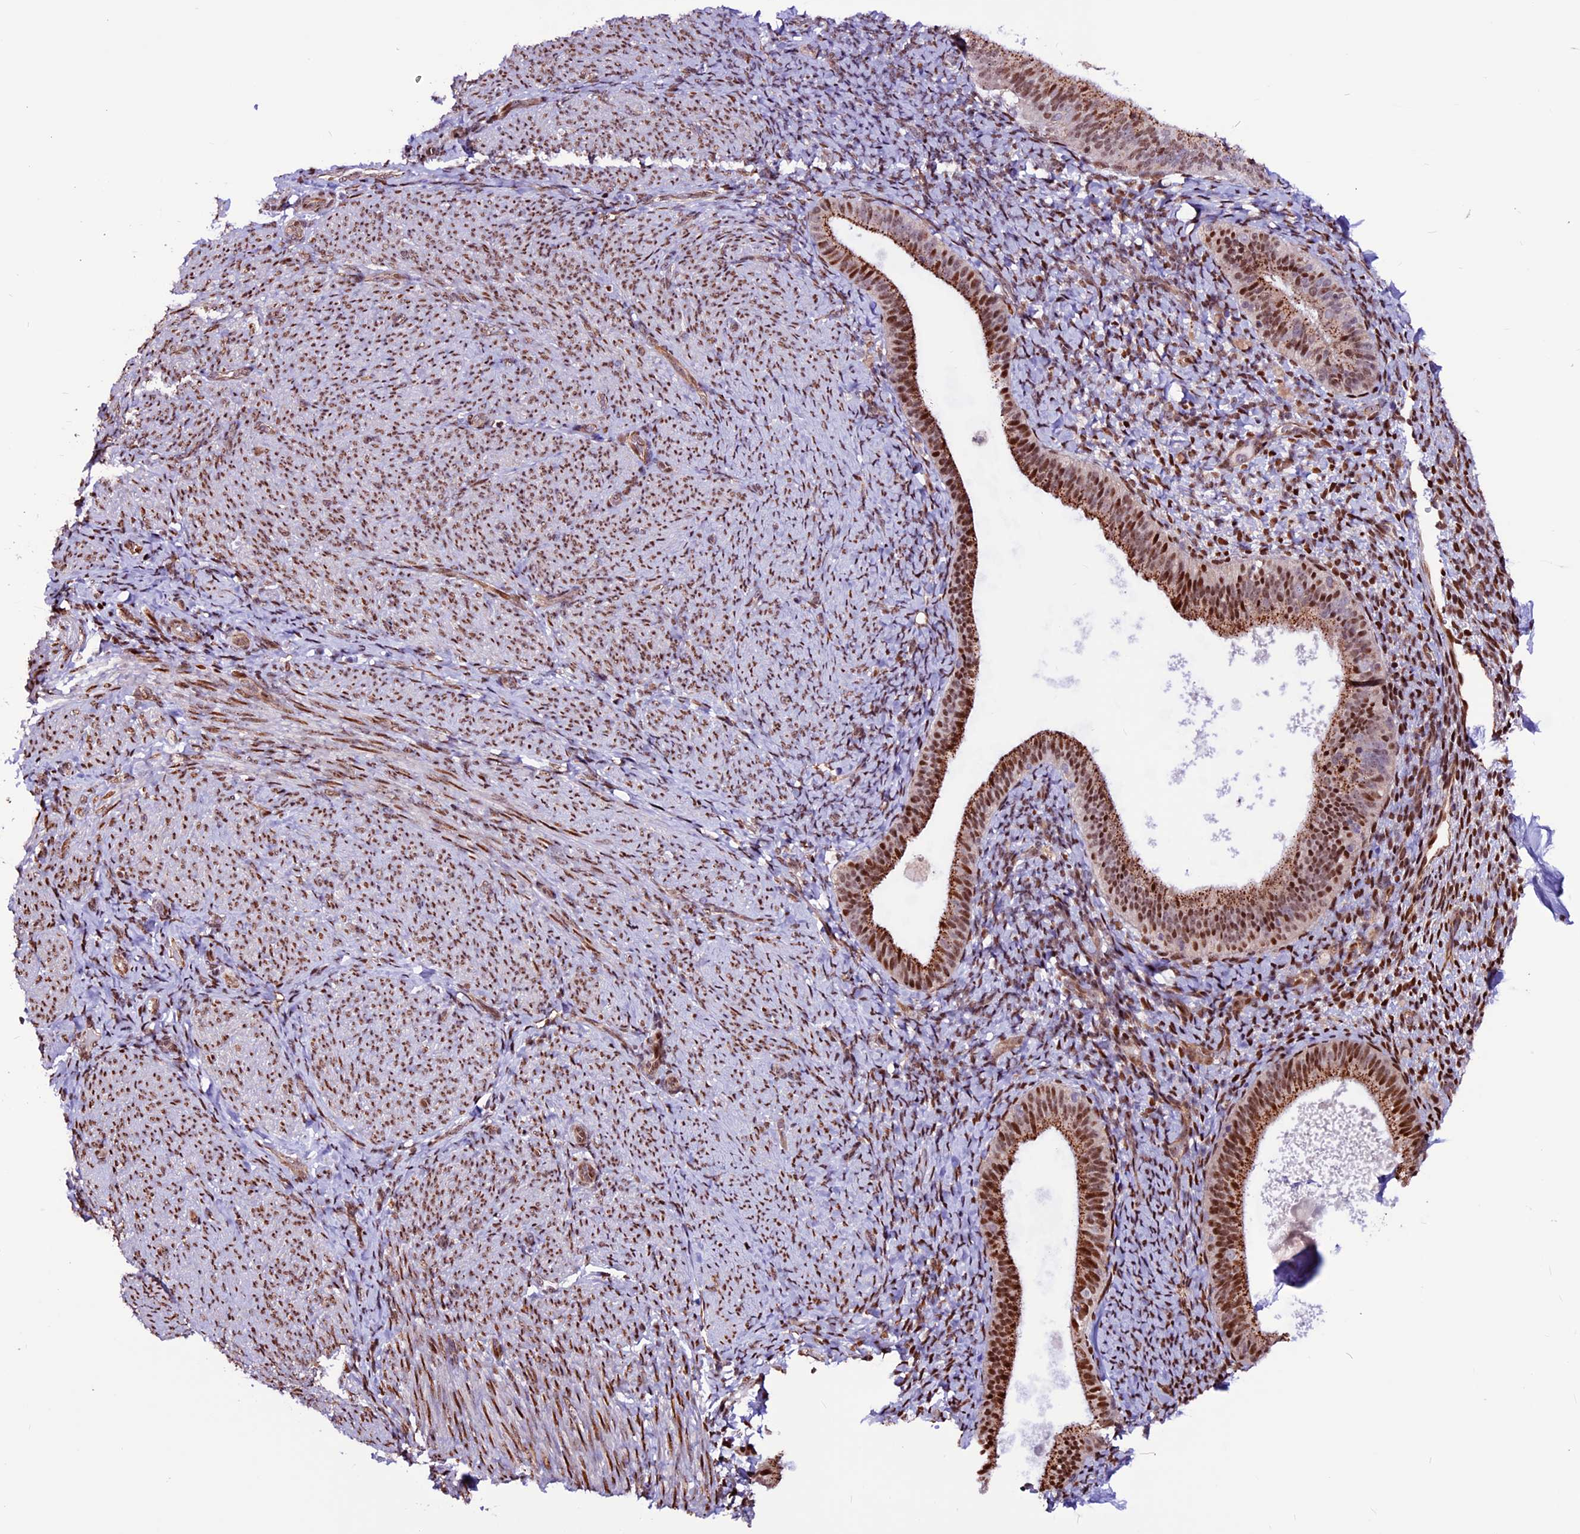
{"staining": {"intensity": "moderate", "quantity": "25%-75%", "location": "nuclear"}, "tissue": "endometrium", "cell_type": "Cells in endometrial stroma", "image_type": "normal", "snomed": [{"axis": "morphology", "description": "Normal tissue, NOS"}, {"axis": "topography", "description": "Endometrium"}], "caption": "An image showing moderate nuclear positivity in approximately 25%-75% of cells in endometrial stroma in normal endometrium, as visualized by brown immunohistochemical staining.", "gene": "RINL", "patient": {"sex": "female", "age": 65}}